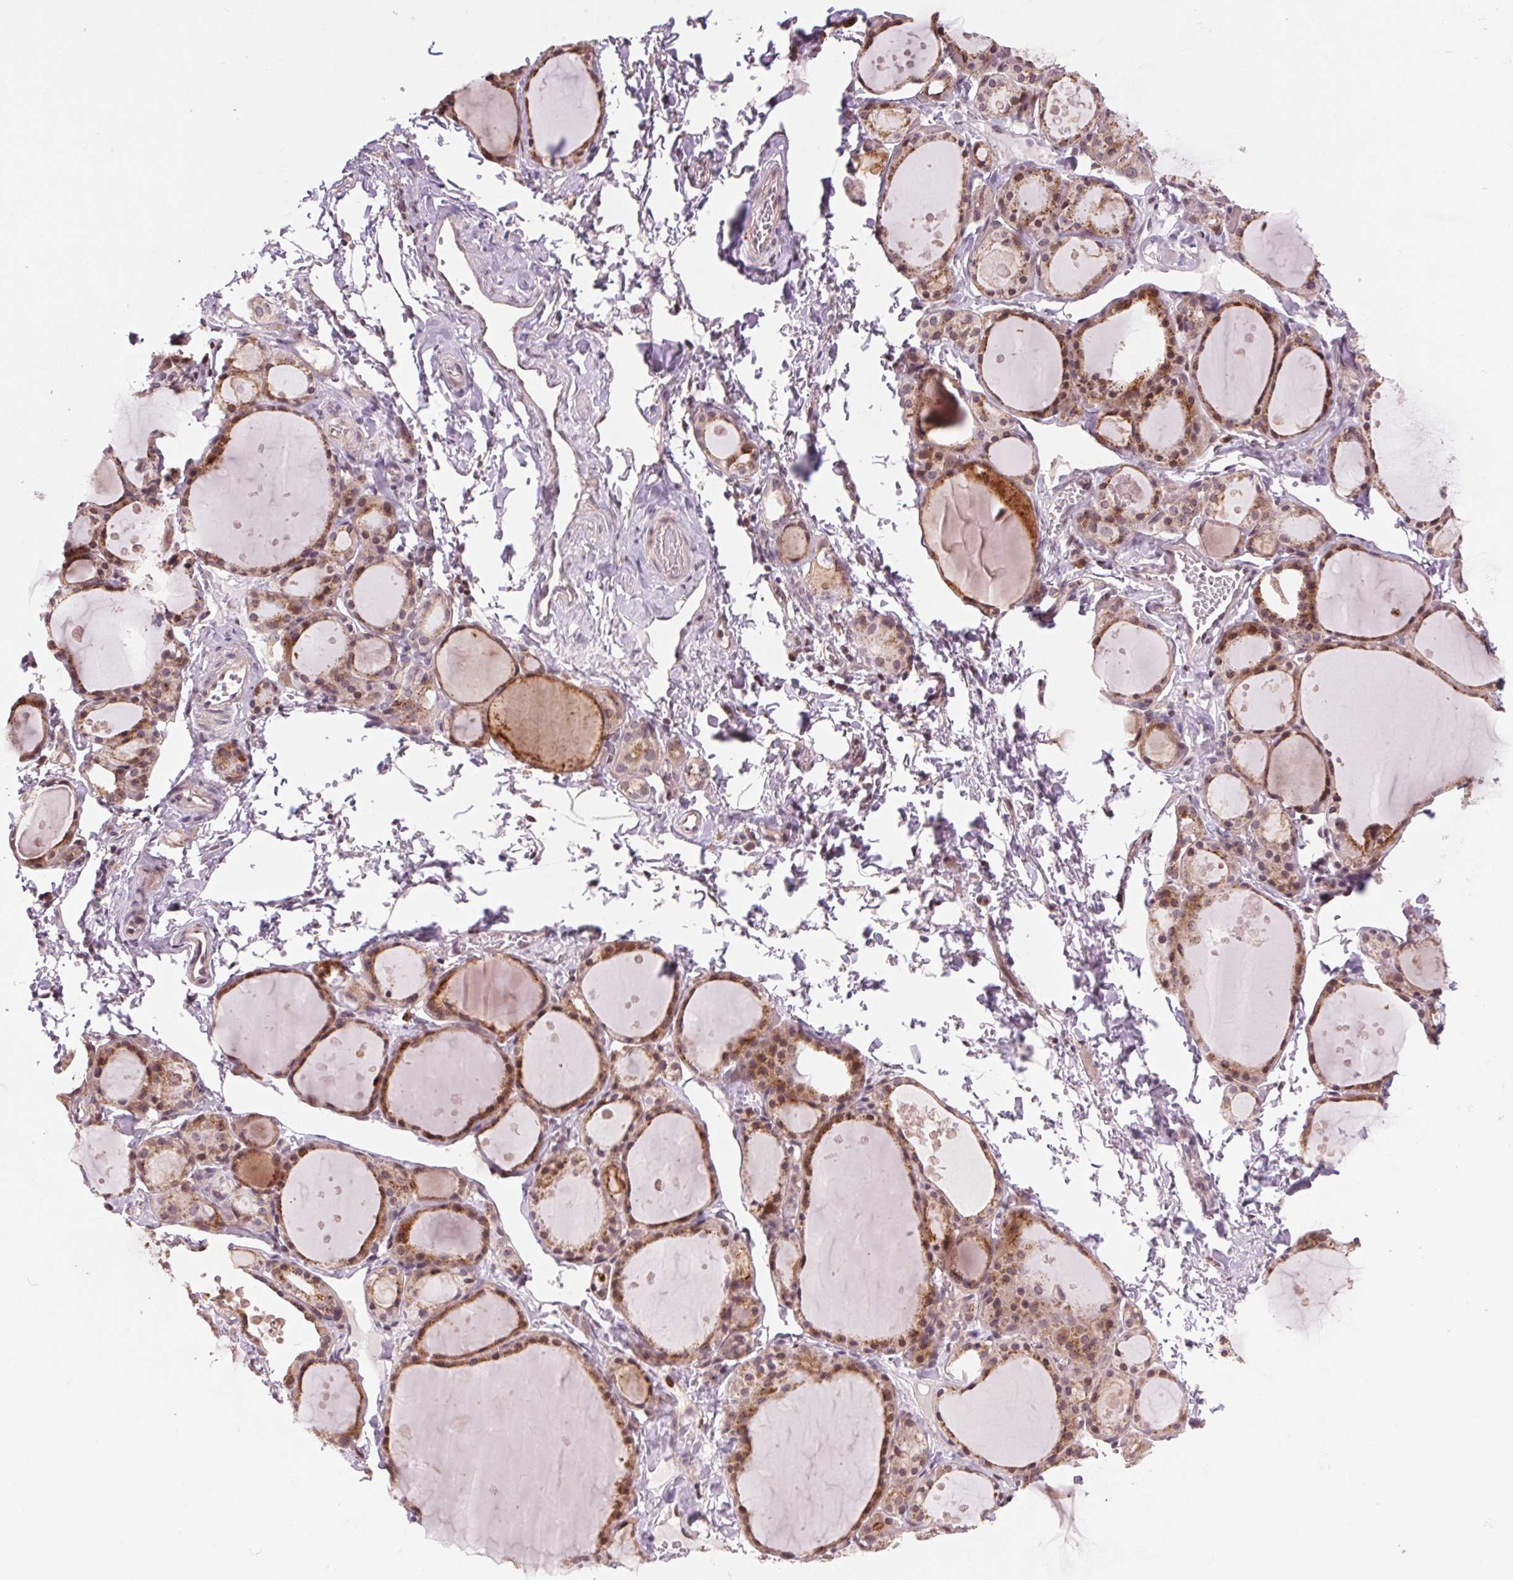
{"staining": {"intensity": "strong", "quantity": ">75%", "location": "cytoplasmic/membranous"}, "tissue": "thyroid gland", "cell_type": "Glandular cells", "image_type": "normal", "snomed": [{"axis": "morphology", "description": "Normal tissue, NOS"}, {"axis": "topography", "description": "Thyroid gland"}], "caption": "Protein expression analysis of normal thyroid gland exhibits strong cytoplasmic/membranous staining in approximately >75% of glandular cells. The staining was performed using DAB (3,3'-diaminobenzidine), with brown indicating positive protein expression. Nuclei are stained blue with hematoxylin.", "gene": "CHMP4B", "patient": {"sex": "male", "age": 68}}